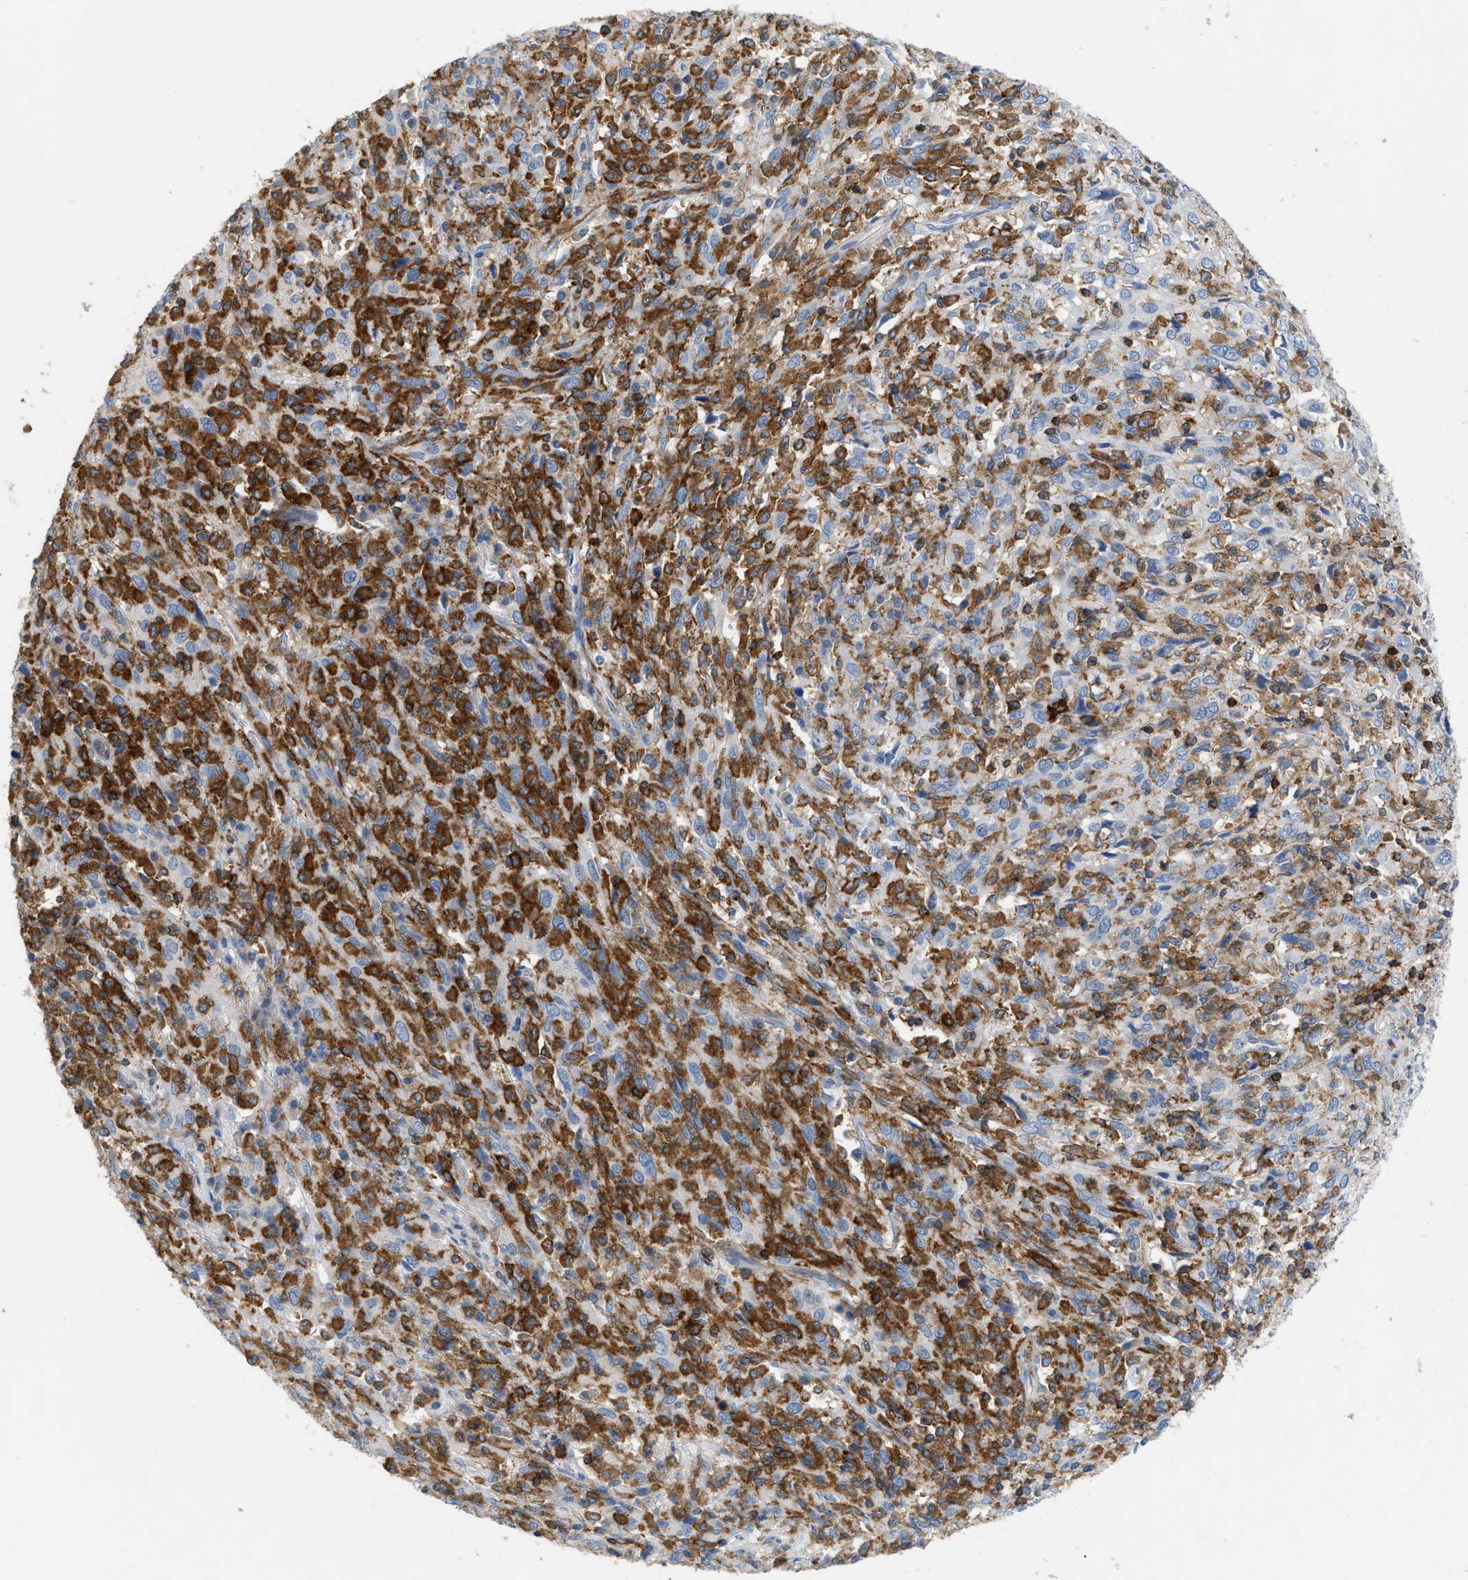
{"staining": {"intensity": "negative", "quantity": "none", "location": "none"}, "tissue": "cervical cancer", "cell_type": "Tumor cells", "image_type": "cancer", "snomed": [{"axis": "morphology", "description": "Squamous cell carcinoma, NOS"}, {"axis": "topography", "description": "Cervix"}], "caption": "Squamous cell carcinoma (cervical) was stained to show a protein in brown. There is no significant staining in tumor cells.", "gene": "INPP5D", "patient": {"sex": "female", "age": 46}}